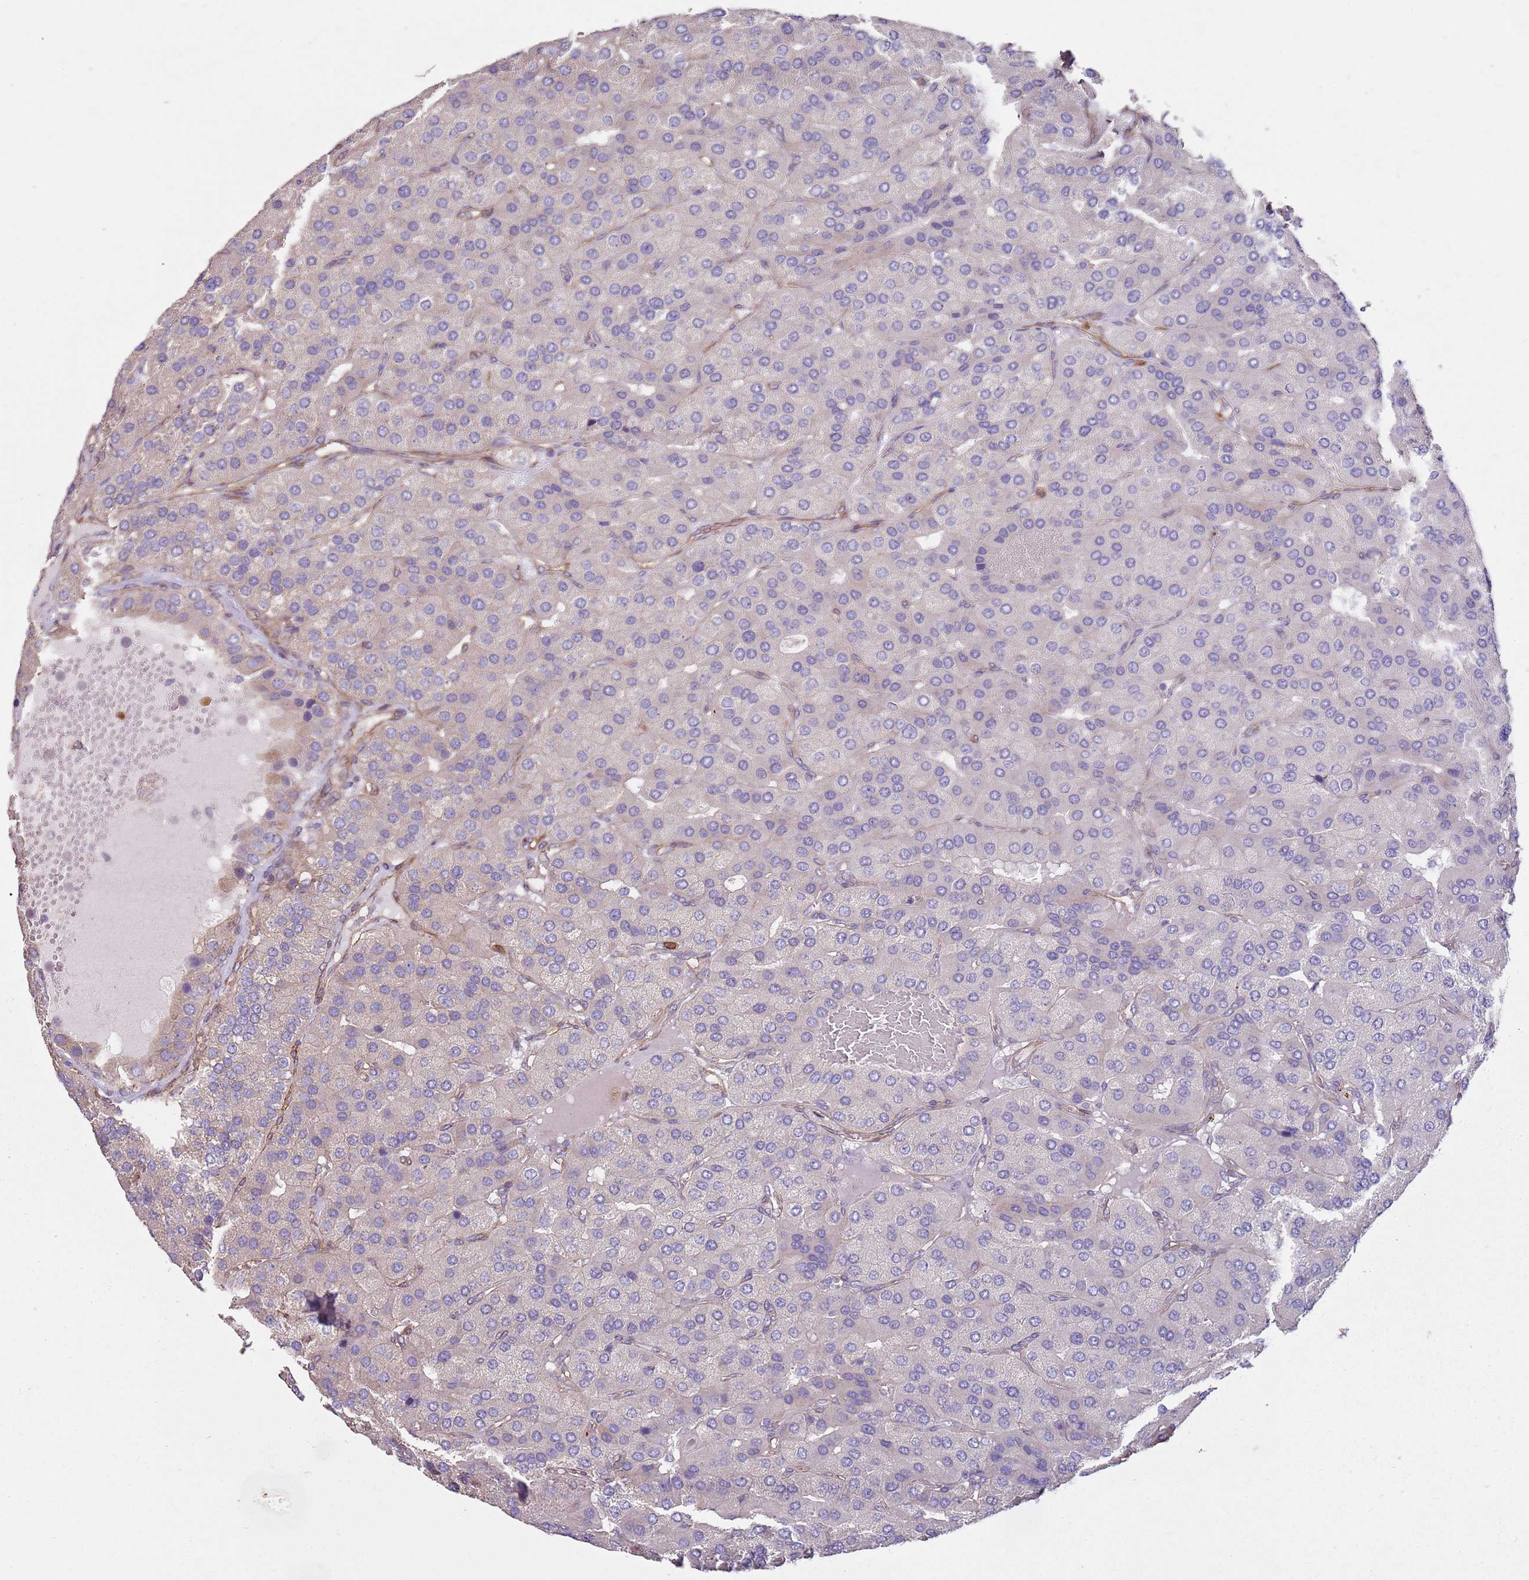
{"staining": {"intensity": "negative", "quantity": "none", "location": "none"}, "tissue": "parathyroid gland", "cell_type": "Glandular cells", "image_type": "normal", "snomed": [{"axis": "morphology", "description": "Normal tissue, NOS"}, {"axis": "morphology", "description": "Adenoma, NOS"}, {"axis": "topography", "description": "Parathyroid gland"}], "caption": "An image of human parathyroid gland is negative for staining in glandular cells.", "gene": "PHLPP2", "patient": {"sex": "female", "age": 86}}